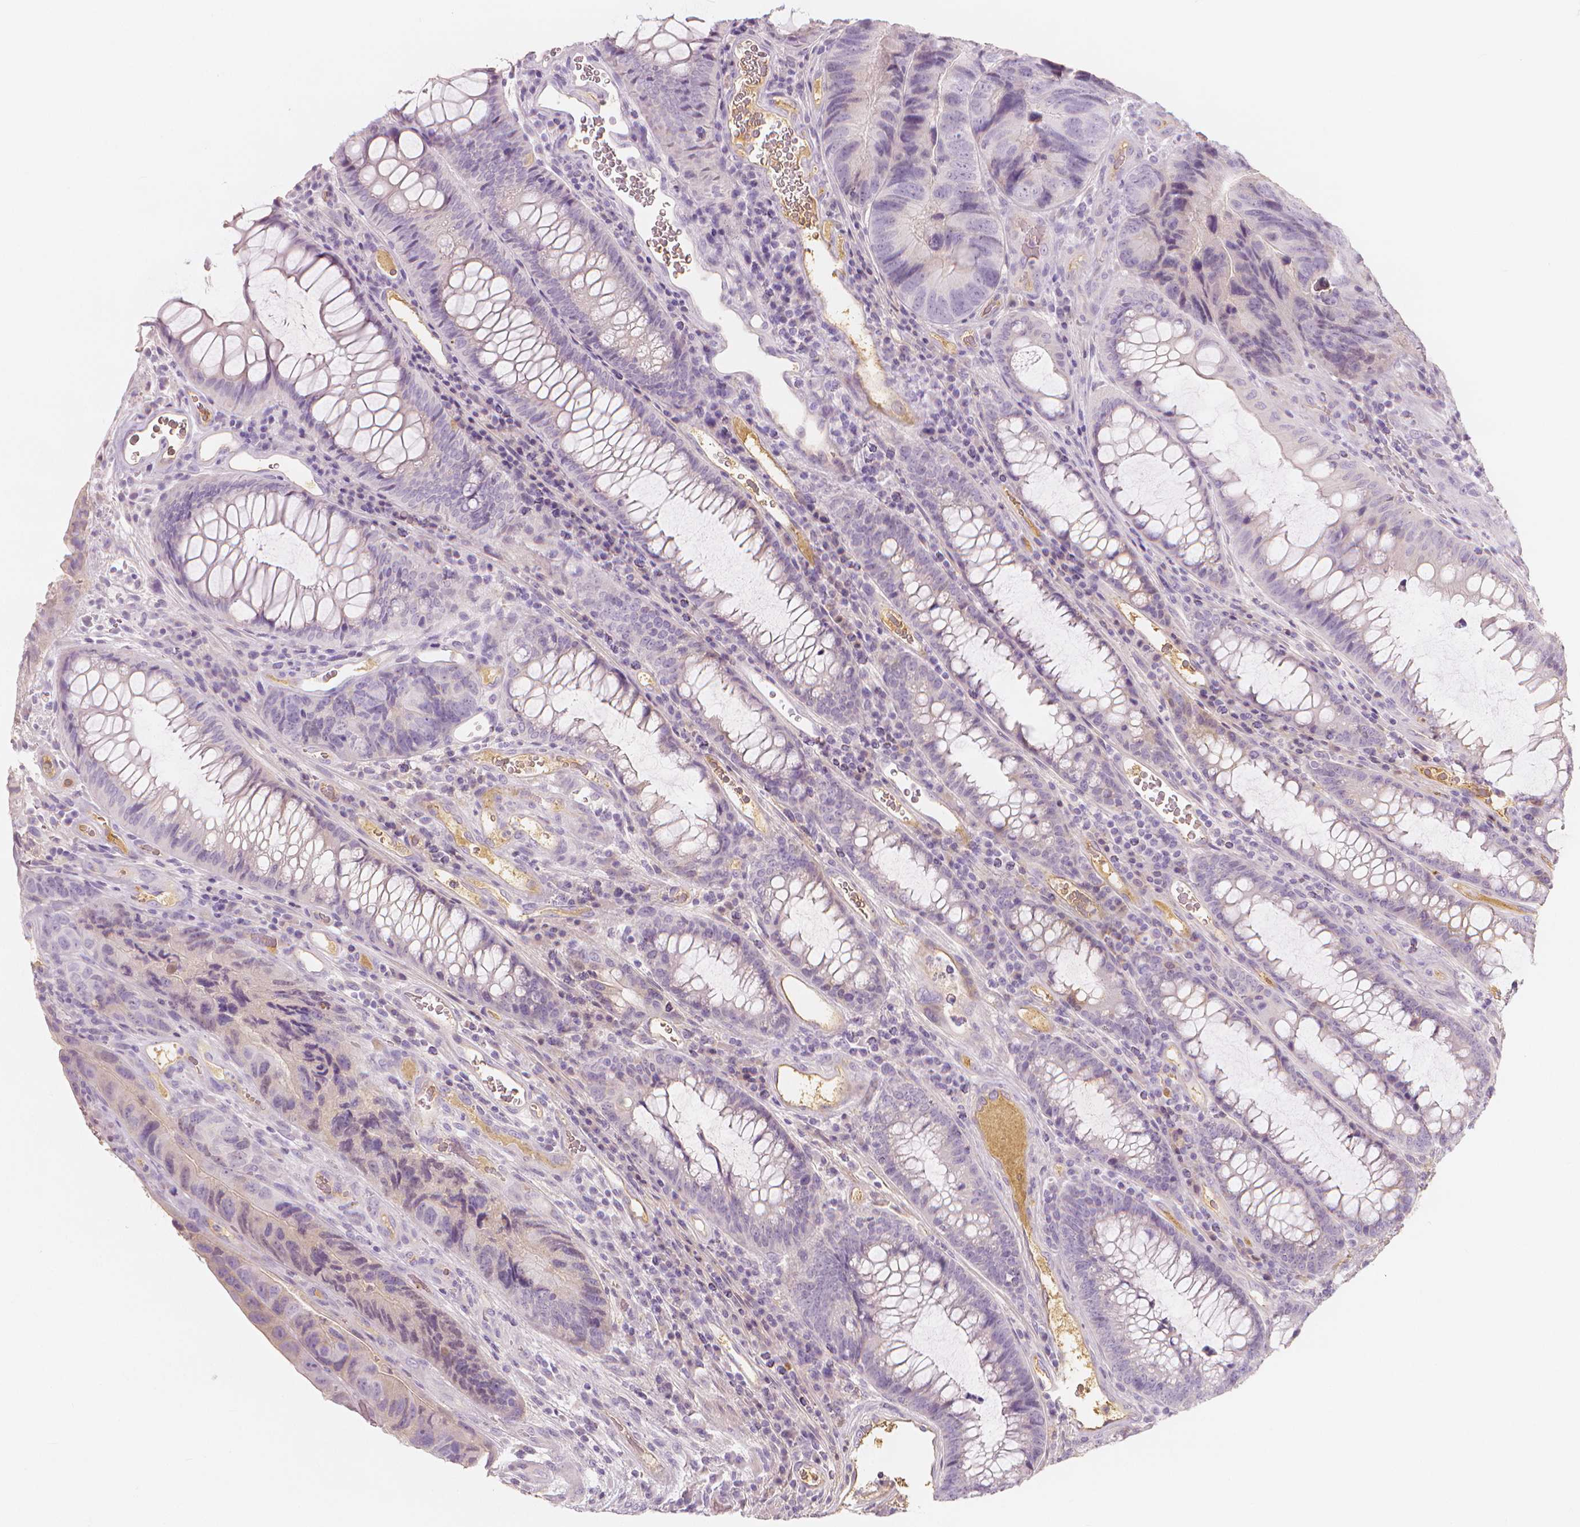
{"staining": {"intensity": "negative", "quantity": "none", "location": "none"}, "tissue": "colorectal cancer", "cell_type": "Tumor cells", "image_type": "cancer", "snomed": [{"axis": "morphology", "description": "Adenocarcinoma, NOS"}, {"axis": "topography", "description": "Colon"}], "caption": "Immunohistochemistry histopathology image of human adenocarcinoma (colorectal) stained for a protein (brown), which shows no staining in tumor cells.", "gene": "APOA4", "patient": {"sex": "female", "age": 67}}